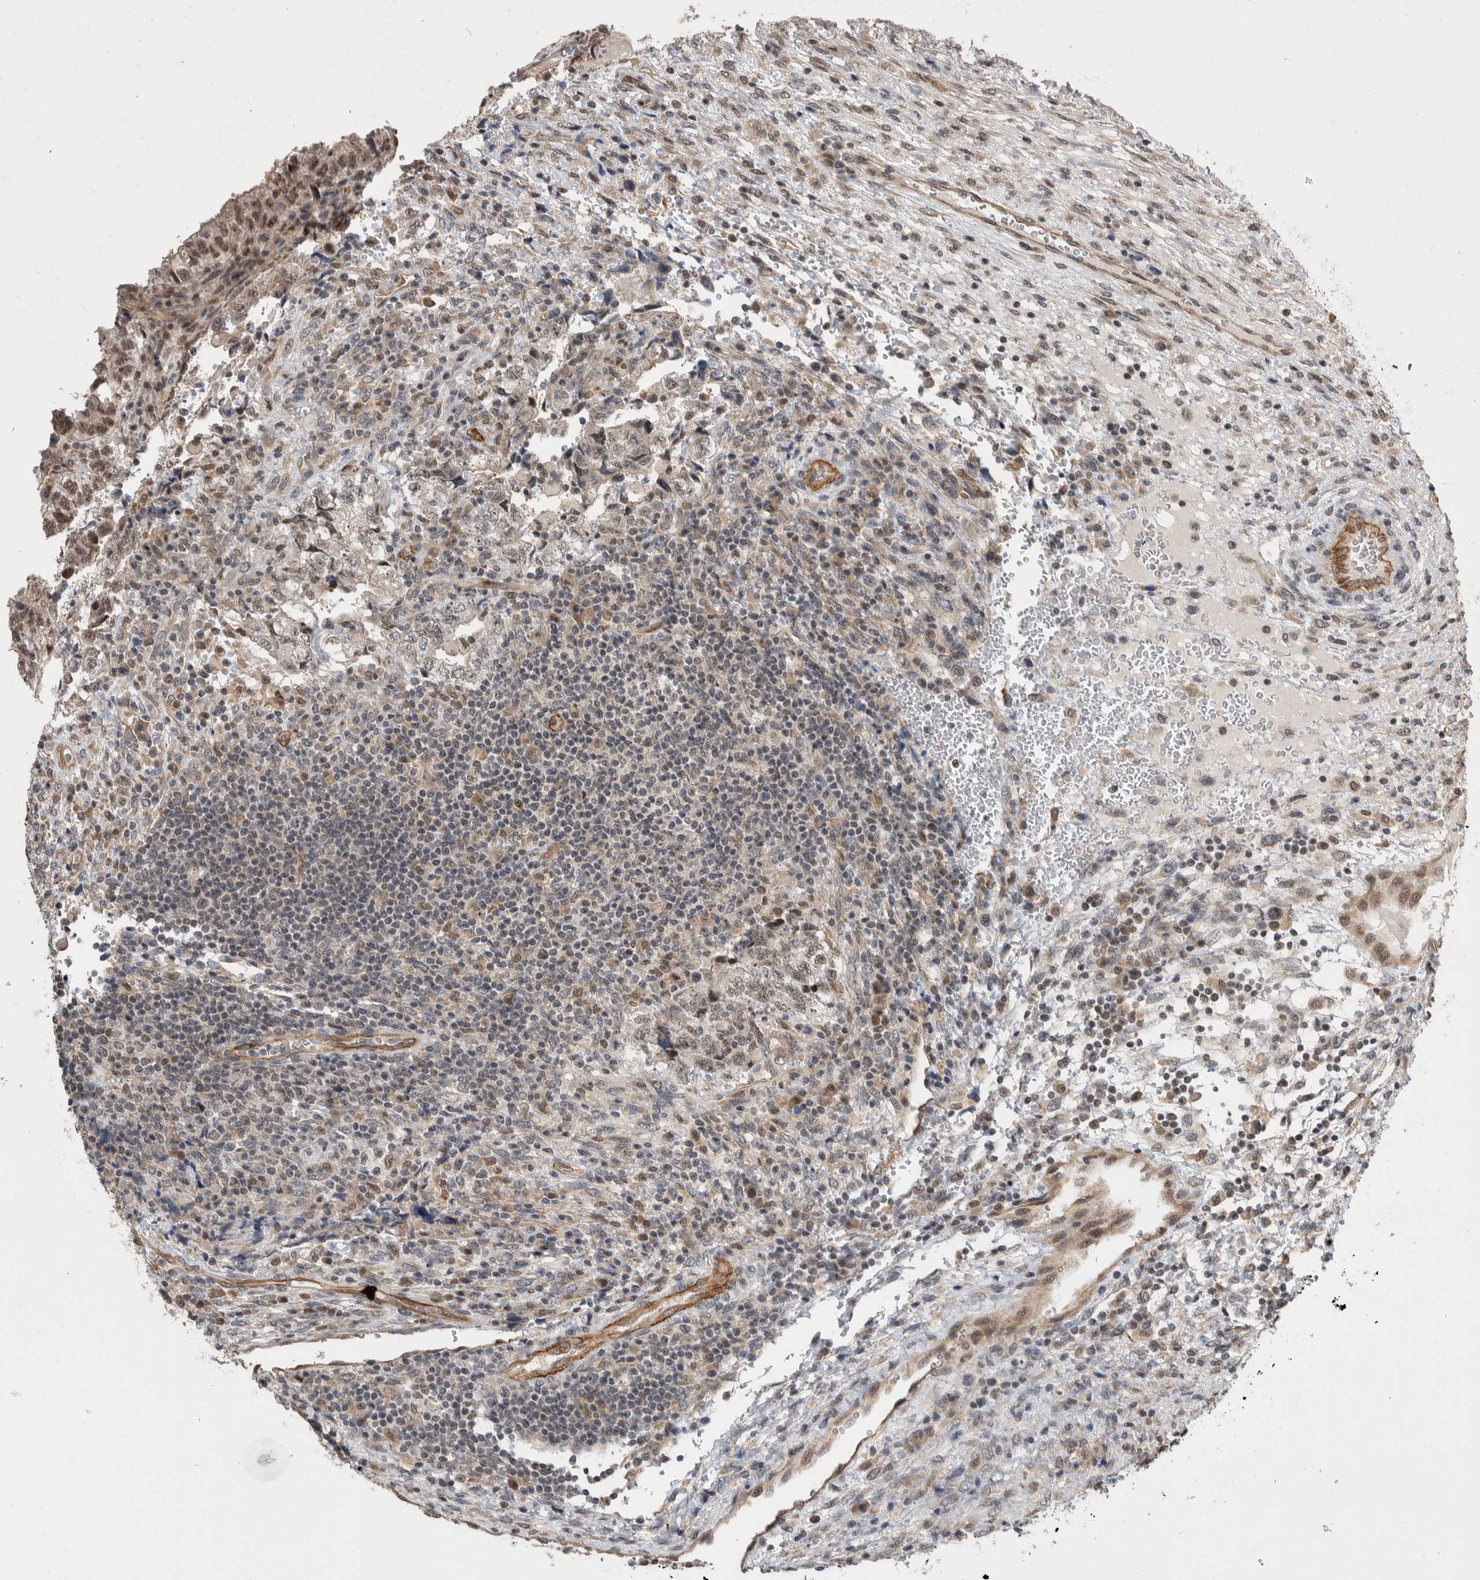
{"staining": {"intensity": "weak", "quantity": ">75%", "location": "nuclear"}, "tissue": "testis cancer", "cell_type": "Tumor cells", "image_type": "cancer", "snomed": [{"axis": "morphology", "description": "Normal tissue, NOS"}, {"axis": "morphology", "description": "Carcinoma, Embryonal, NOS"}, {"axis": "topography", "description": "Testis"}], "caption": "The micrograph displays immunohistochemical staining of embryonal carcinoma (testis). There is weak nuclear staining is appreciated in approximately >75% of tumor cells. Nuclei are stained in blue.", "gene": "PRDM4", "patient": {"sex": "male", "age": 36}}